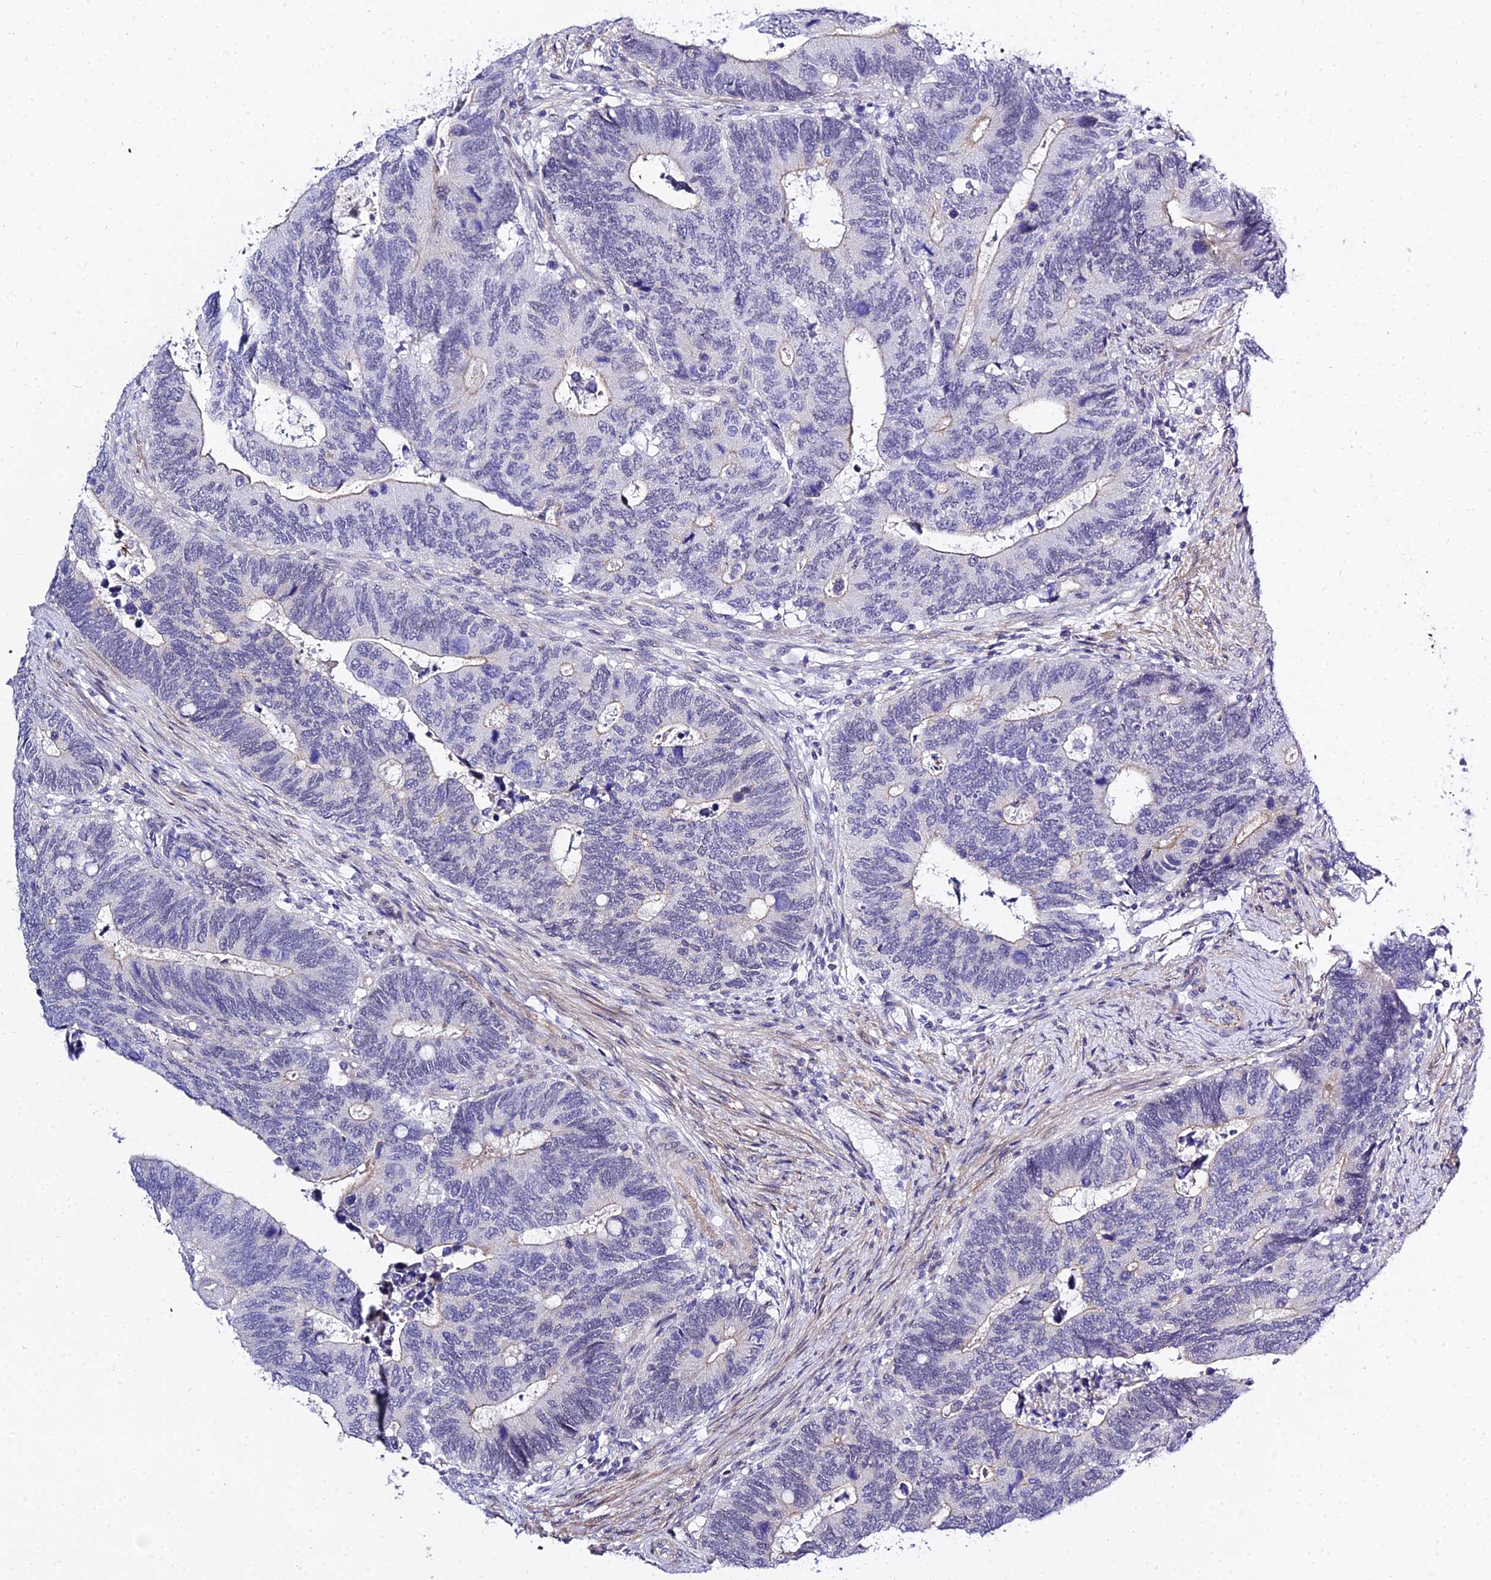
{"staining": {"intensity": "negative", "quantity": "none", "location": "none"}, "tissue": "colorectal cancer", "cell_type": "Tumor cells", "image_type": "cancer", "snomed": [{"axis": "morphology", "description": "Adenocarcinoma, NOS"}, {"axis": "topography", "description": "Colon"}], "caption": "High magnification brightfield microscopy of colorectal adenocarcinoma stained with DAB (brown) and counterstained with hematoxylin (blue): tumor cells show no significant staining.", "gene": "ZNF628", "patient": {"sex": "male", "age": 87}}